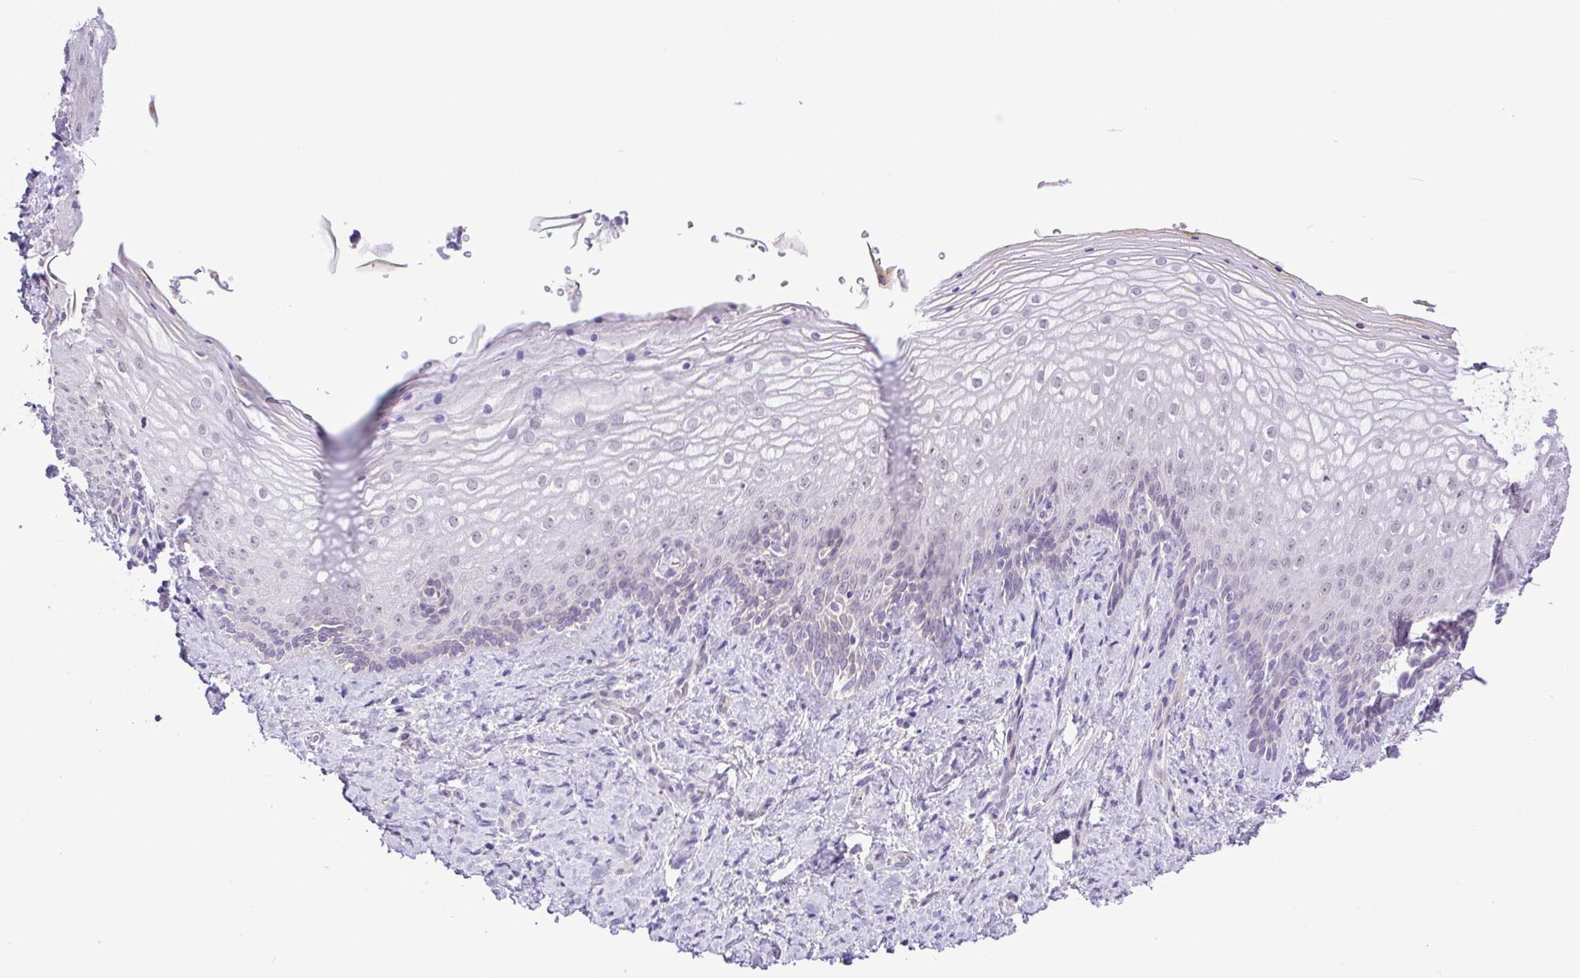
{"staining": {"intensity": "negative", "quantity": "none", "location": "none"}, "tissue": "vagina", "cell_type": "Squamous epithelial cells", "image_type": "normal", "snomed": [{"axis": "morphology", "description": "Normal tissue, NOS"}, {"axis": "topography", "description": "Vagina"}], "caption": "This is an immunohistochemistry (IHC) histopathology image of unremarkable human vagina. There is no expression in squamous epithelial cells.", "gene": "DCLK2", "patient": {"sex": "female", "age": 42}}